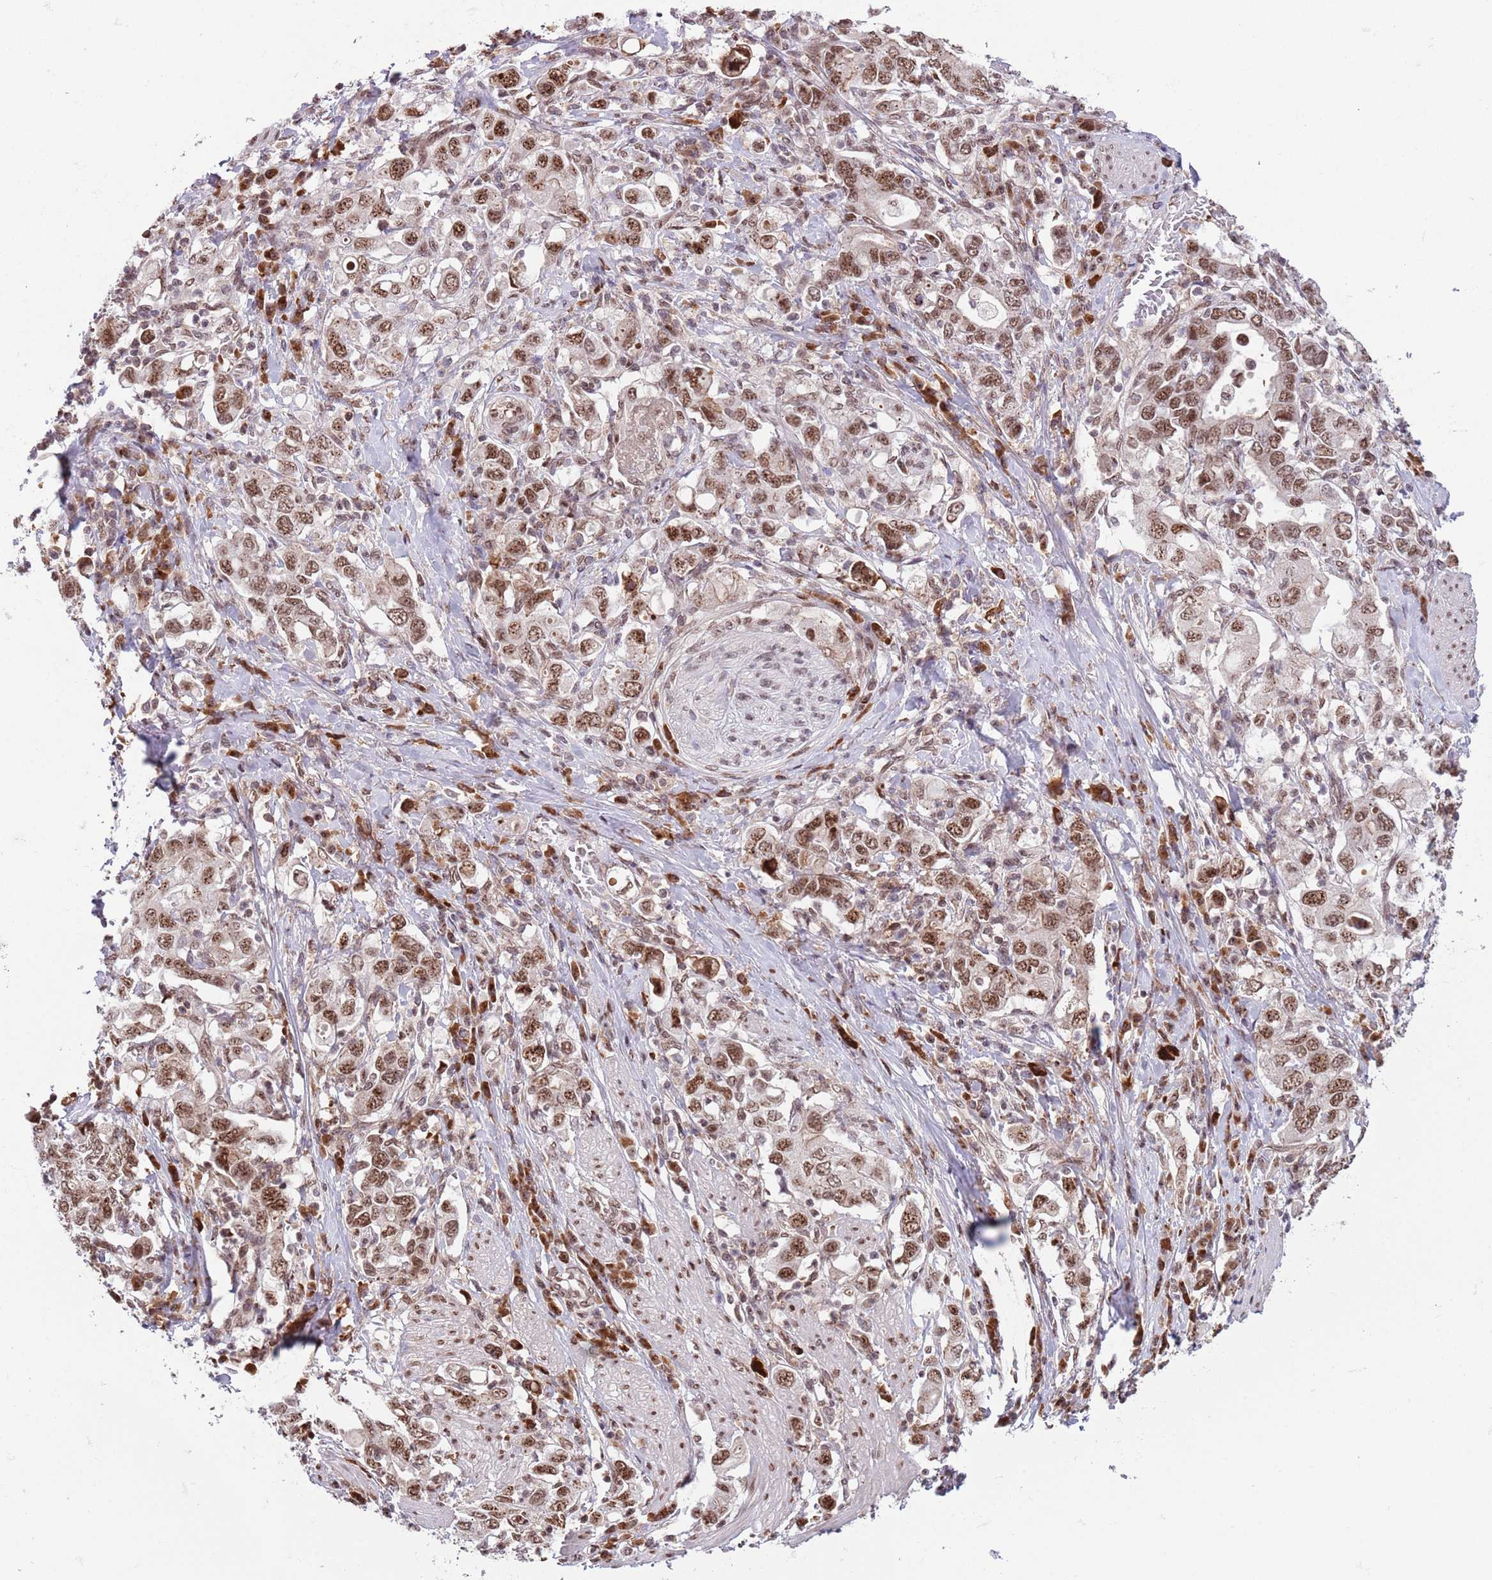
{"staining": {"intensity": "moderate", "quantity": ">75%", "location": "nuclear"}, "tissue": "stomach cancer", "cell_type": "Tumor cells", "image_type": "cancer", "snomed": [{"axis": "morphology", "description": "Adenocarcinoma, NOS"}, {"axis": "topography", "description": "Stomach, upper"}, {"axis": "topography", "description": "Stomach"}], "caption": "This is a photomicrograph of immunohistochemistry (IHC) staining of adenocarcinoma (stomach), which shows moderate positivity in the nuclear of tumor cells.", "gene": "SIPA1L3", "patient": {"sex": "male", "age": 62}}